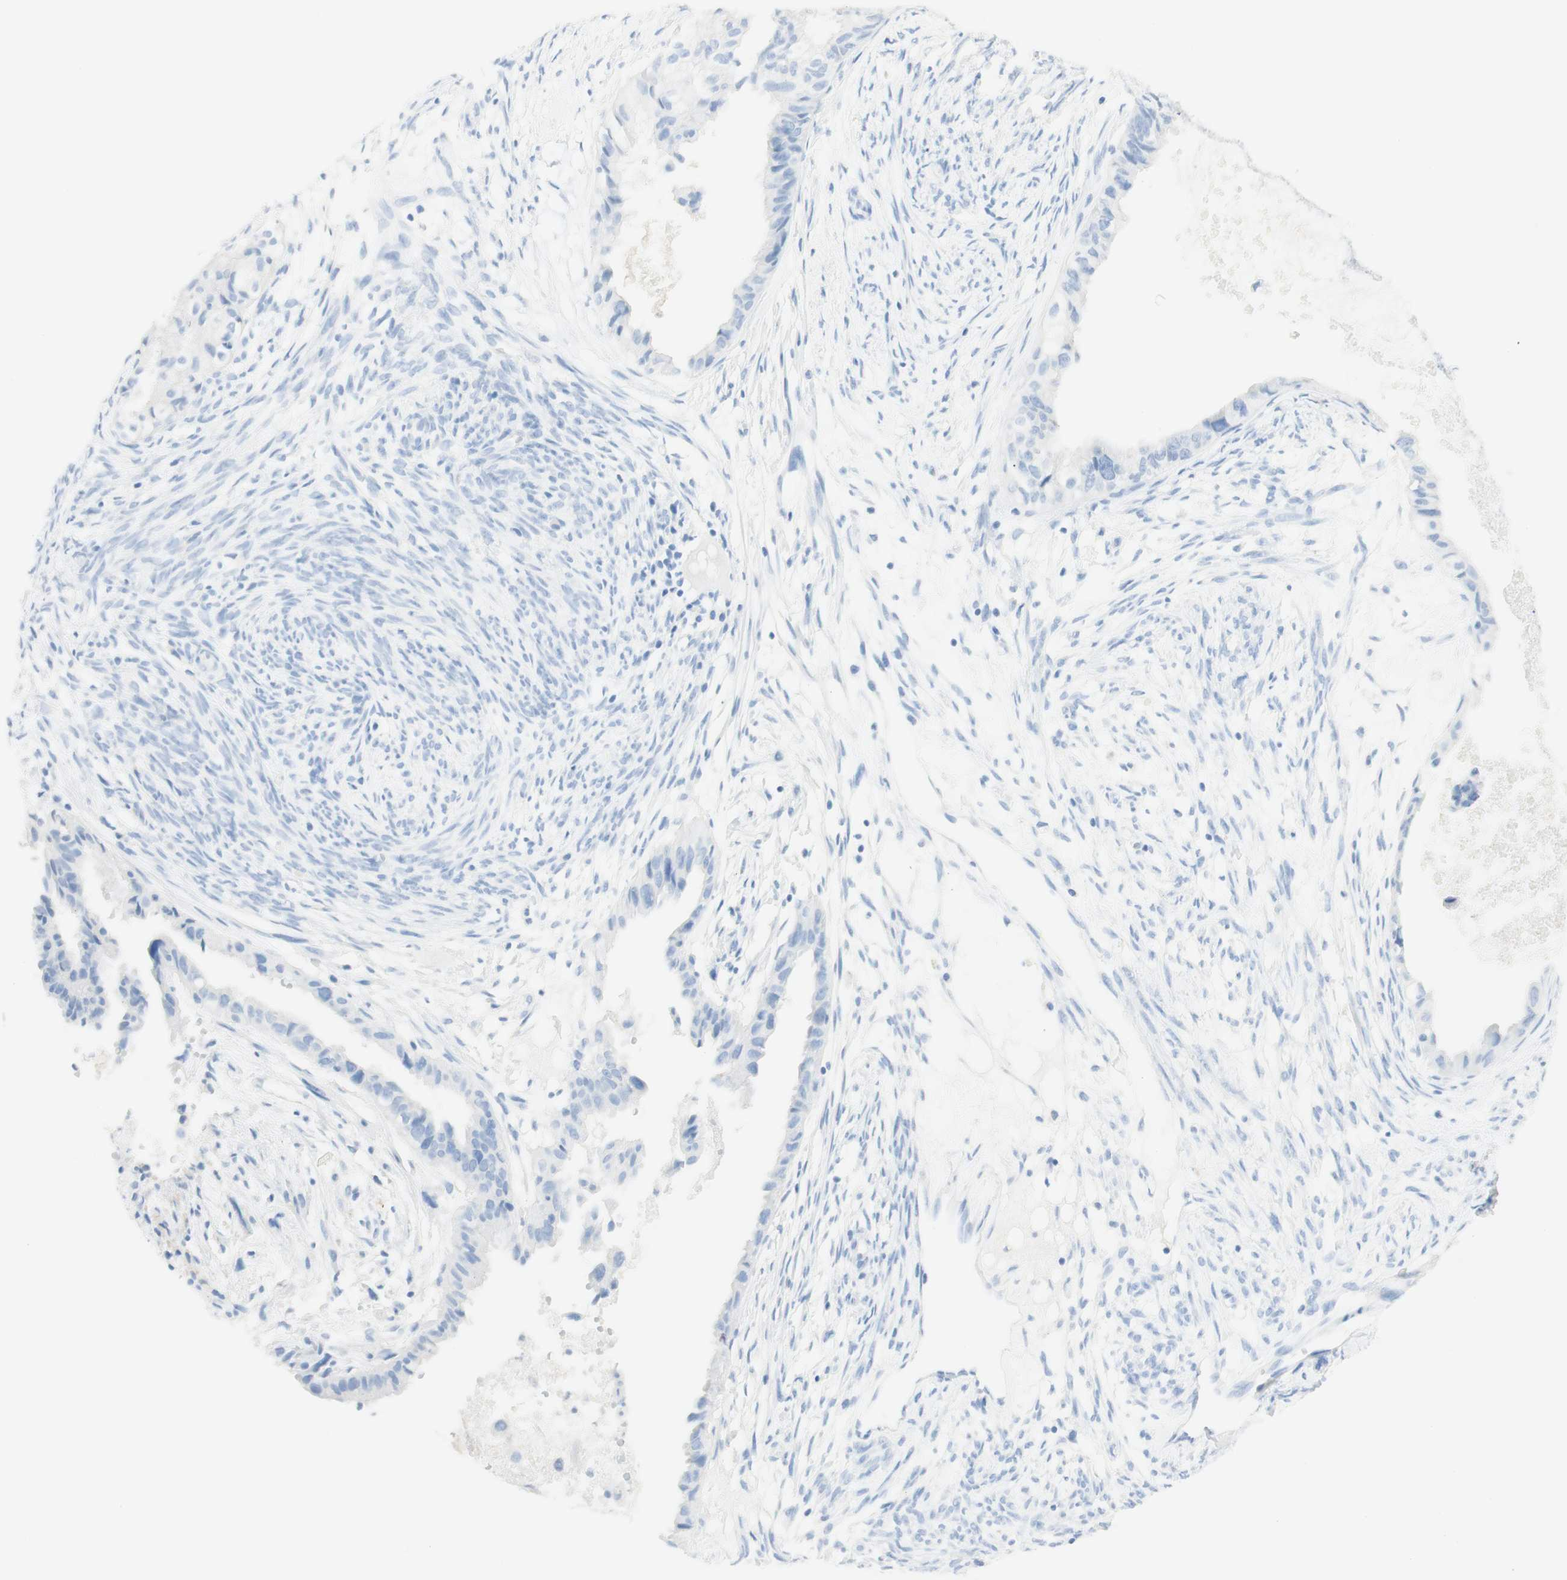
{"staining": {"intensity": "negative", "quantity": "none", "location": "none"}, "tissue": "cervical cancer", "cell_type": "Tumor cells", "image_type": "cancer", "snomed": [{"axis": "morphology", "description": "Normal tissue, NOS"}, {"axis": "morphology", "description": "Adenocarcinoma, NOS"}, {"axis": "topography", "description": "Cervix"}, {"axis": "topography", "description": "Endometrium"}], "caption": "Cervical cancer (adenocarcinoma) was stained to show a protein in brown. There is no significant expression in tumor cells. Brightfield microscopy of immunohistochemistry (IHC) stained with DAB (brown) and hematoxylin (blue), captured at high magnification.", "gene": "TPO", "patient": {"sex": "female", "age": 86}}